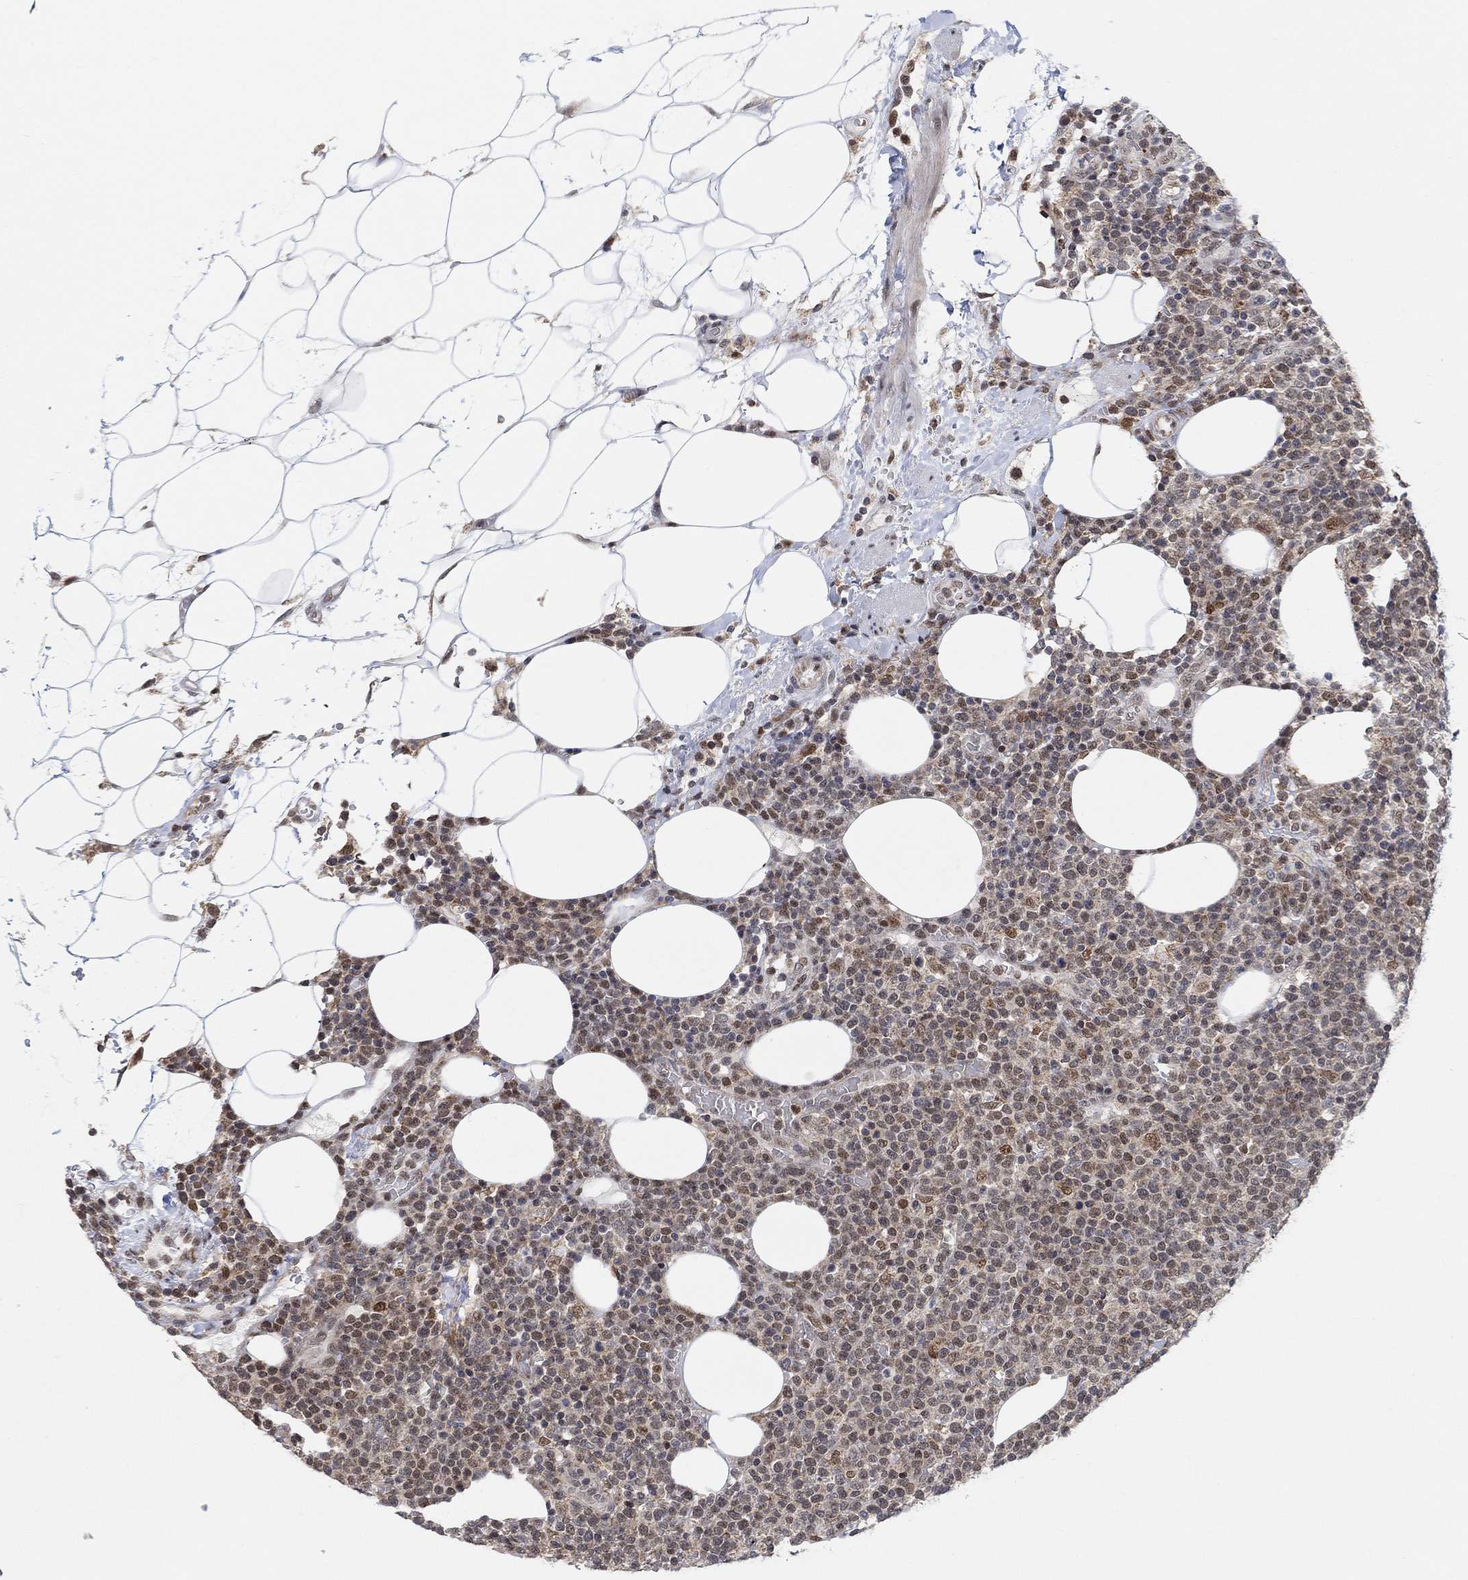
{"staining": {"intensity": "moderate", "quantity": "<25%", "location": "nuclear"}, "tissue": "lymphoma", "cell_type": "Tumor cells", "image_type": "cancer", "snomed": [{"axis": "morphology", "description": "Malignant lymphoma, non-Hodgkin's type, High grade"}, {"axis": "topography", "description": "Lymph node"}], "caption": "A low amount of moderate nuclear staining is identified in approximately <25% of tumor cells in lymphoma tissue.", "gene": "PWWP2B", "patient": {"sex": "male", "age": 61}}